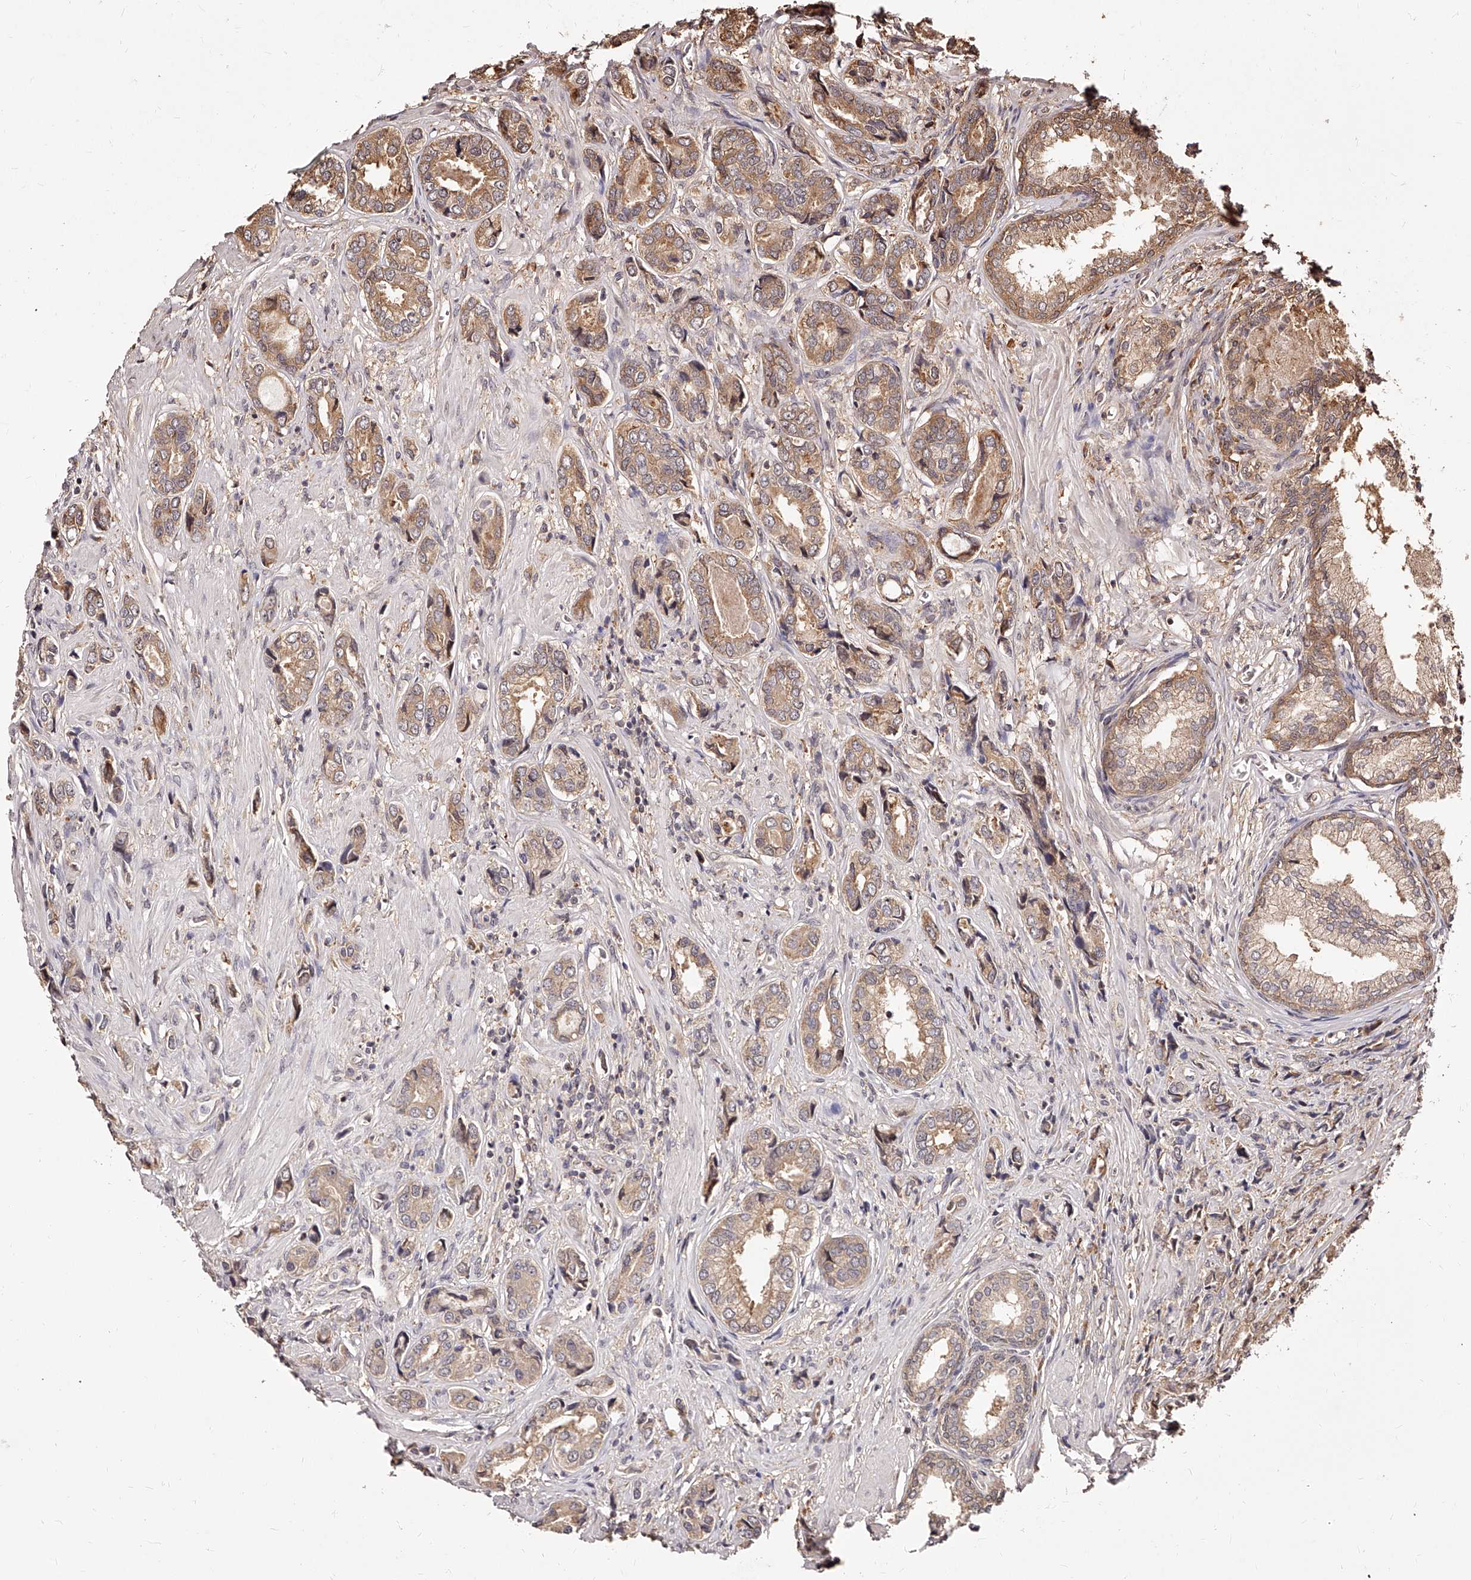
{"staining": {"intensity": "moderate", "quantity": ">75%", "location": "cytoplasmic/membranous"}, "tissue": "prostate cancer", "cell_type": "Tumor cells", "image_type": "cancer", "snomed": [{"axis": "morphology", "description": "Adenocarcinoma, High grade"}, {"axis": "topography", "description": "Prostate"}], "caption": "A brown stain highlights moderate cytoplasmic/membranous staining of a protein in human prostate cancer (high-grade adenocarcinoma) tumor cells.", "gene": "ZNF582", "patient": {"sex": "male", "age": 61}}